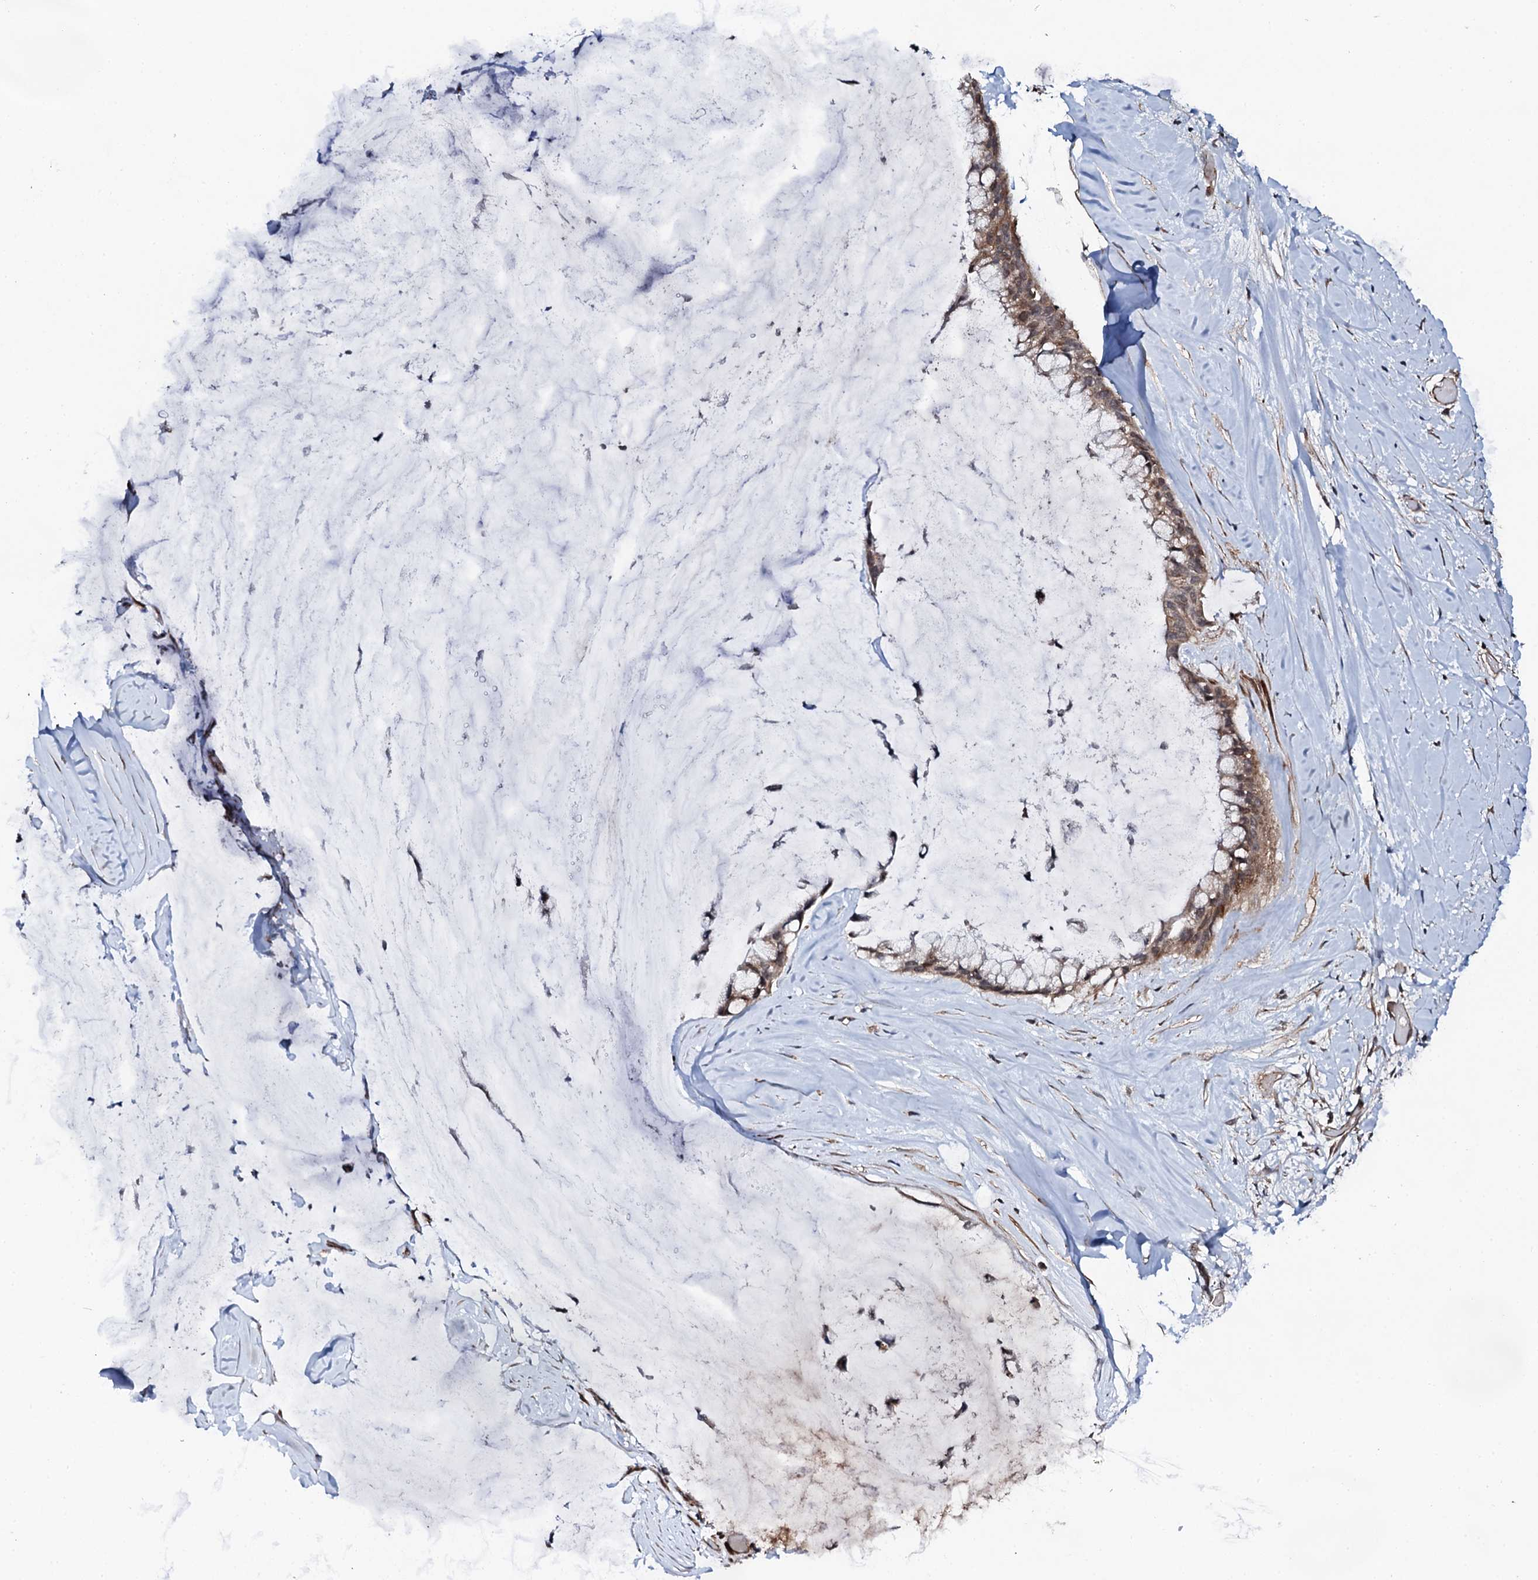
{"staining": {"intensity": "weak", "quantity": ">75%", "location": "cytoplasmic/membranous,nuclear"}, "tissue": "ovarian cancer", "cell_type": "Tumor cells", "image_type": "cancer", "snomed": [{"axis": "morphology", "description": "Cystadenocarcinoma, mucinous, NOS"}, {"axis": "topography", "description": "Ovary"}], "caption": "Human ovarian mucinous cystadenocarcinoma stained for a protein (brown) reveals weak cytoplasmic/membranous and nuclear positive expression in approximately >75% of tumor cells.", "gene": "FAM111A", "patient": {"sex": "female", "age": 39}}